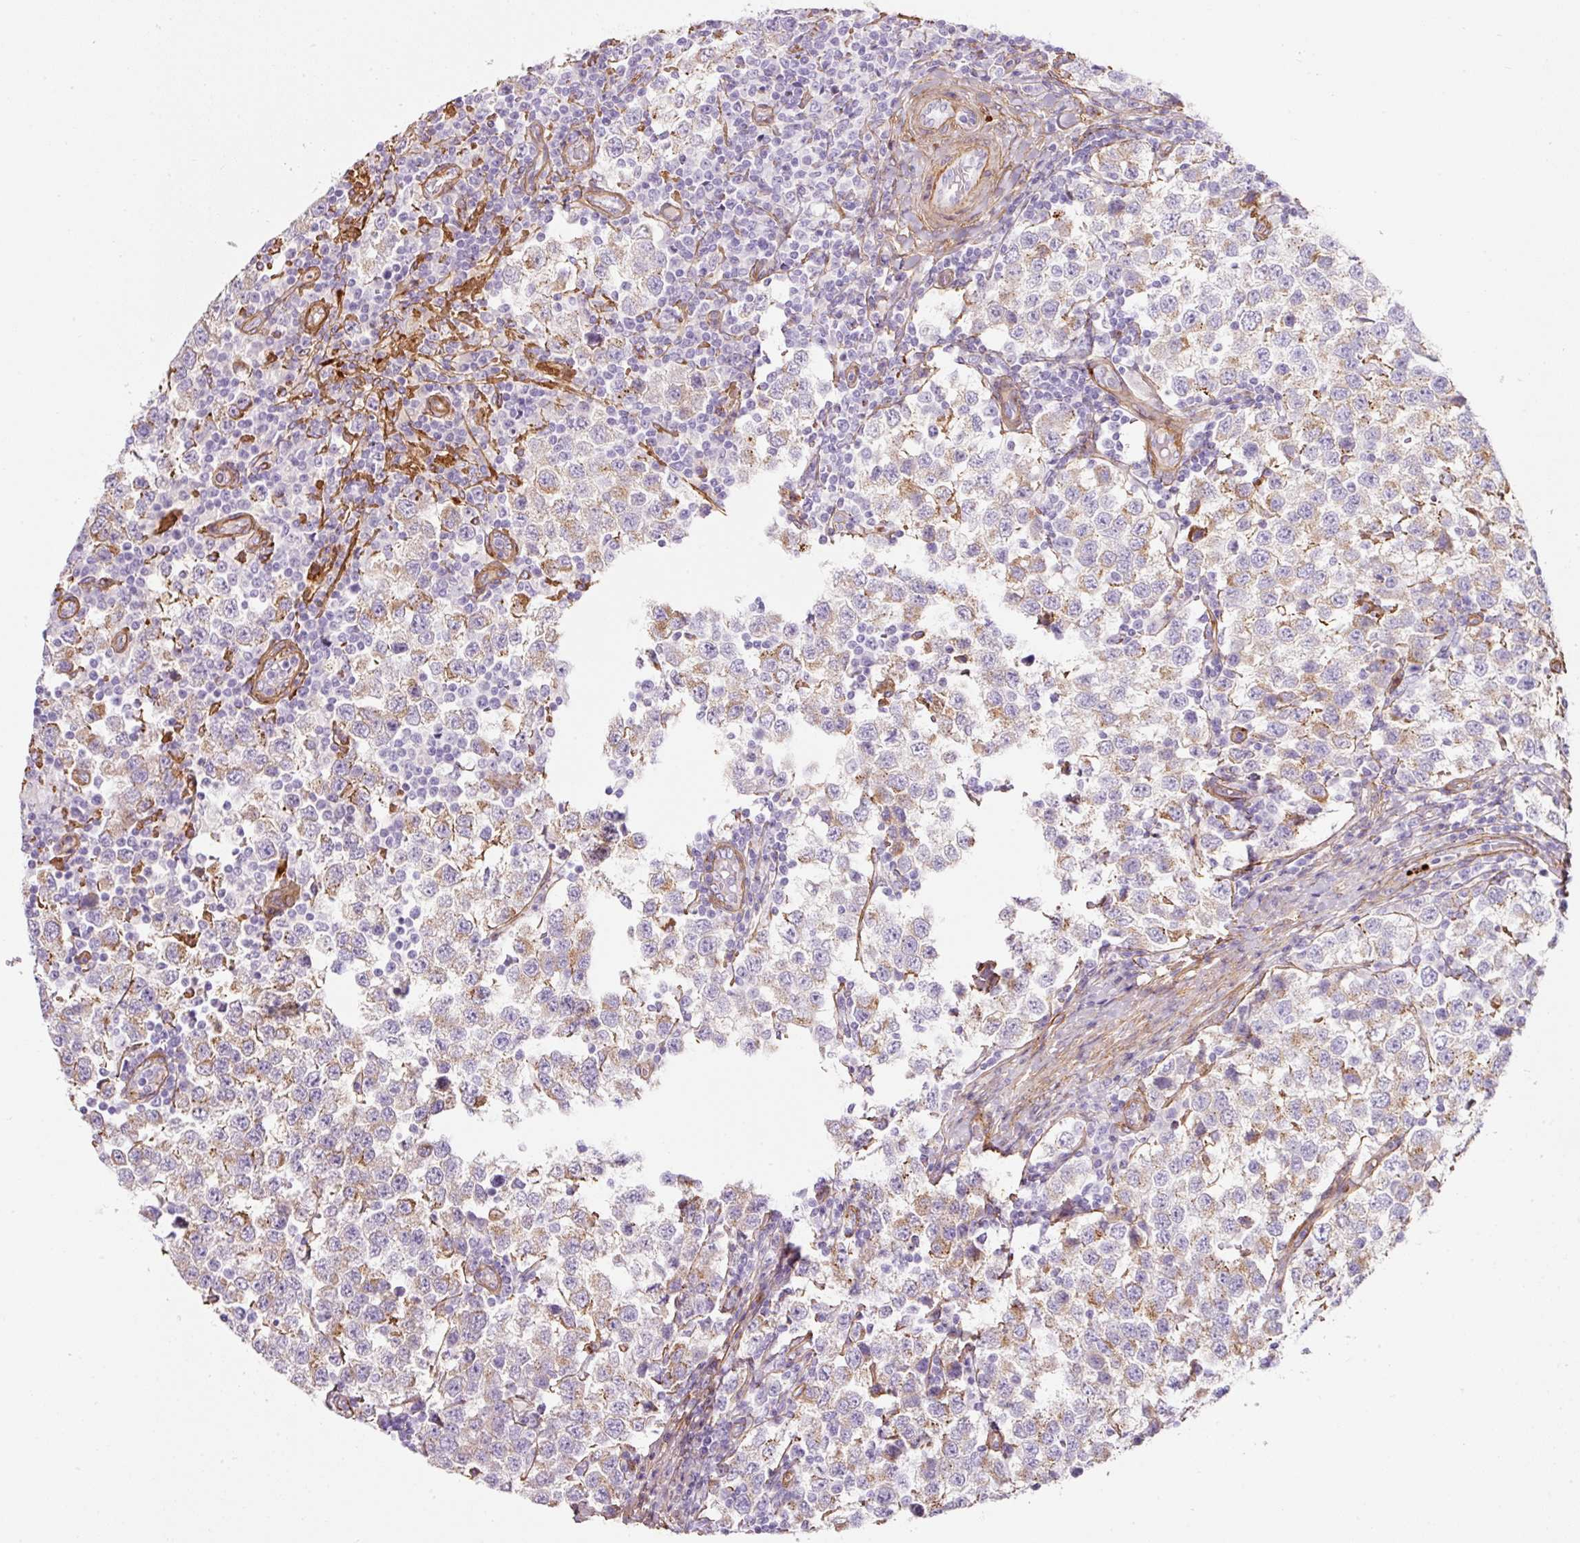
{"staining": {"intensity": "moderate", "quantity": "25%-75%", "location": "cytoplasmic/membranous"}, "tissue": "testis cancer", "cell_type": "Tumor cells", "image_type": "cancer", "snomed": [{"axis": "morphology", "description": "Seminoma, NOS"}, {"axis": "topography", "description": "Testis"}], "caption": "This micrograph displays IHC staining of human seminoma (testis), with medium moderate cytoplasmic/membranous staining in about 25%-75% of tumor cells.", "gene": "LOXL4", "patient": {"sex": "male", "age": 34}}